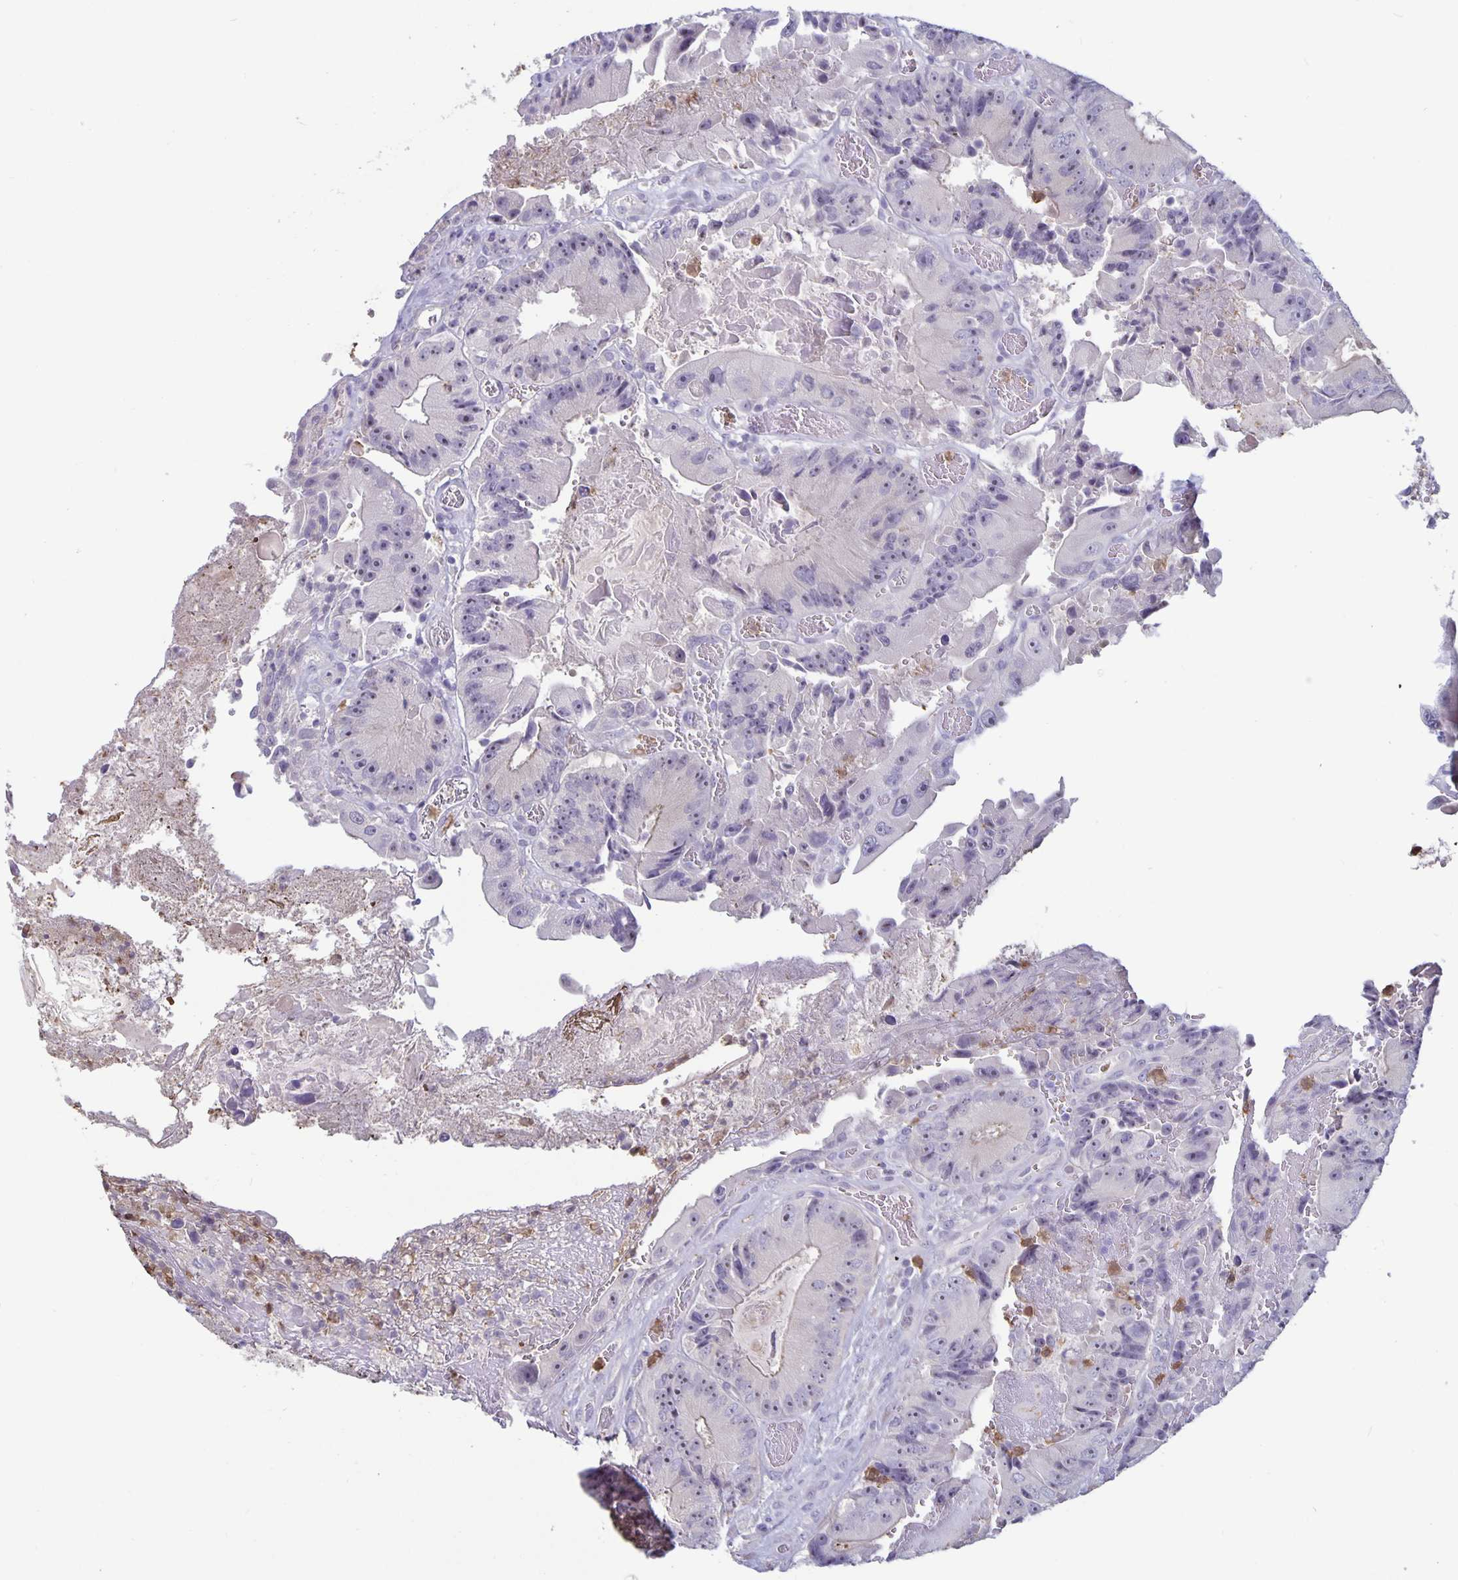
{"staining": {"intensity": "negative", "quantity": "none", "location": "none"}, "tissue": "colorectal cancer", "cell_type": "Tumor cells", "image_type": "cancer", "snomed": [{"axis": "morphology", "description": "Adenocarcinoma, NOS"}, {"axis": "topography", "description": "Colon"}], "caption": "Tumor cells are negative for protein expression in human colorectal cancer (adenocarcinoma).", "gene": "PLCB3", "patient": {"sex": "female", "age": 86}}